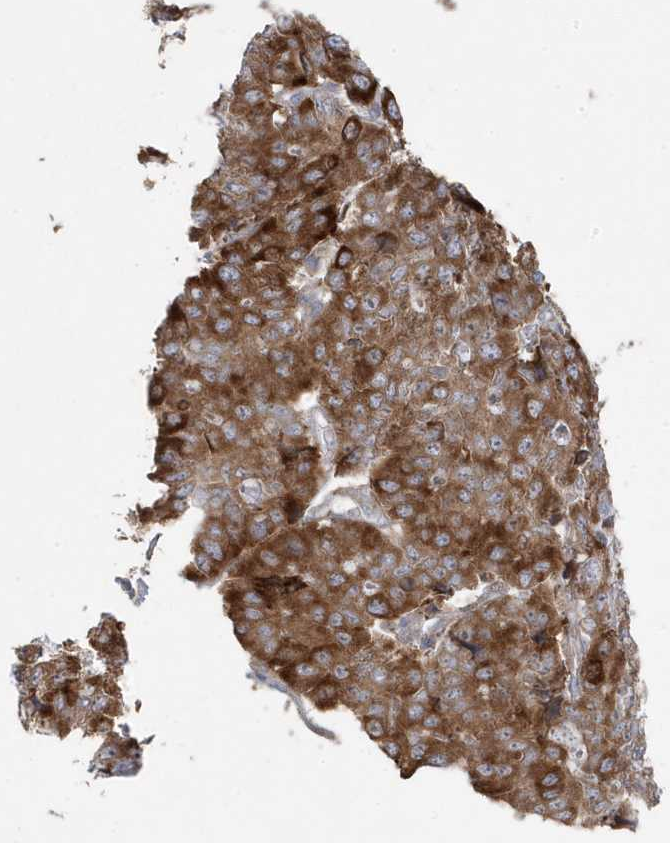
{"staining": {"intensity": "strong", "quantity": ">75%", "location": "cytoplasmic/membranous"}, "tissue": "pancreatic cancer", "cell_type": "Tumor cells", "image_type": "cancer", "snomed": [{"axis": "morphology", "description": "Adenocarcinoma, NOS"}, {"axis": "topography", "description": "Pancreas"}], "caption": "DAB (3,3'-diaminobenzidine) immunohistochemical staining of pancreatic adenocarcinoma exhibits strong cytoplasmic/membranous protein positivity in approximately >75% of tumor cells.", "gene": "ZNF654", "patient": {"sex": "male", "age": 50}}